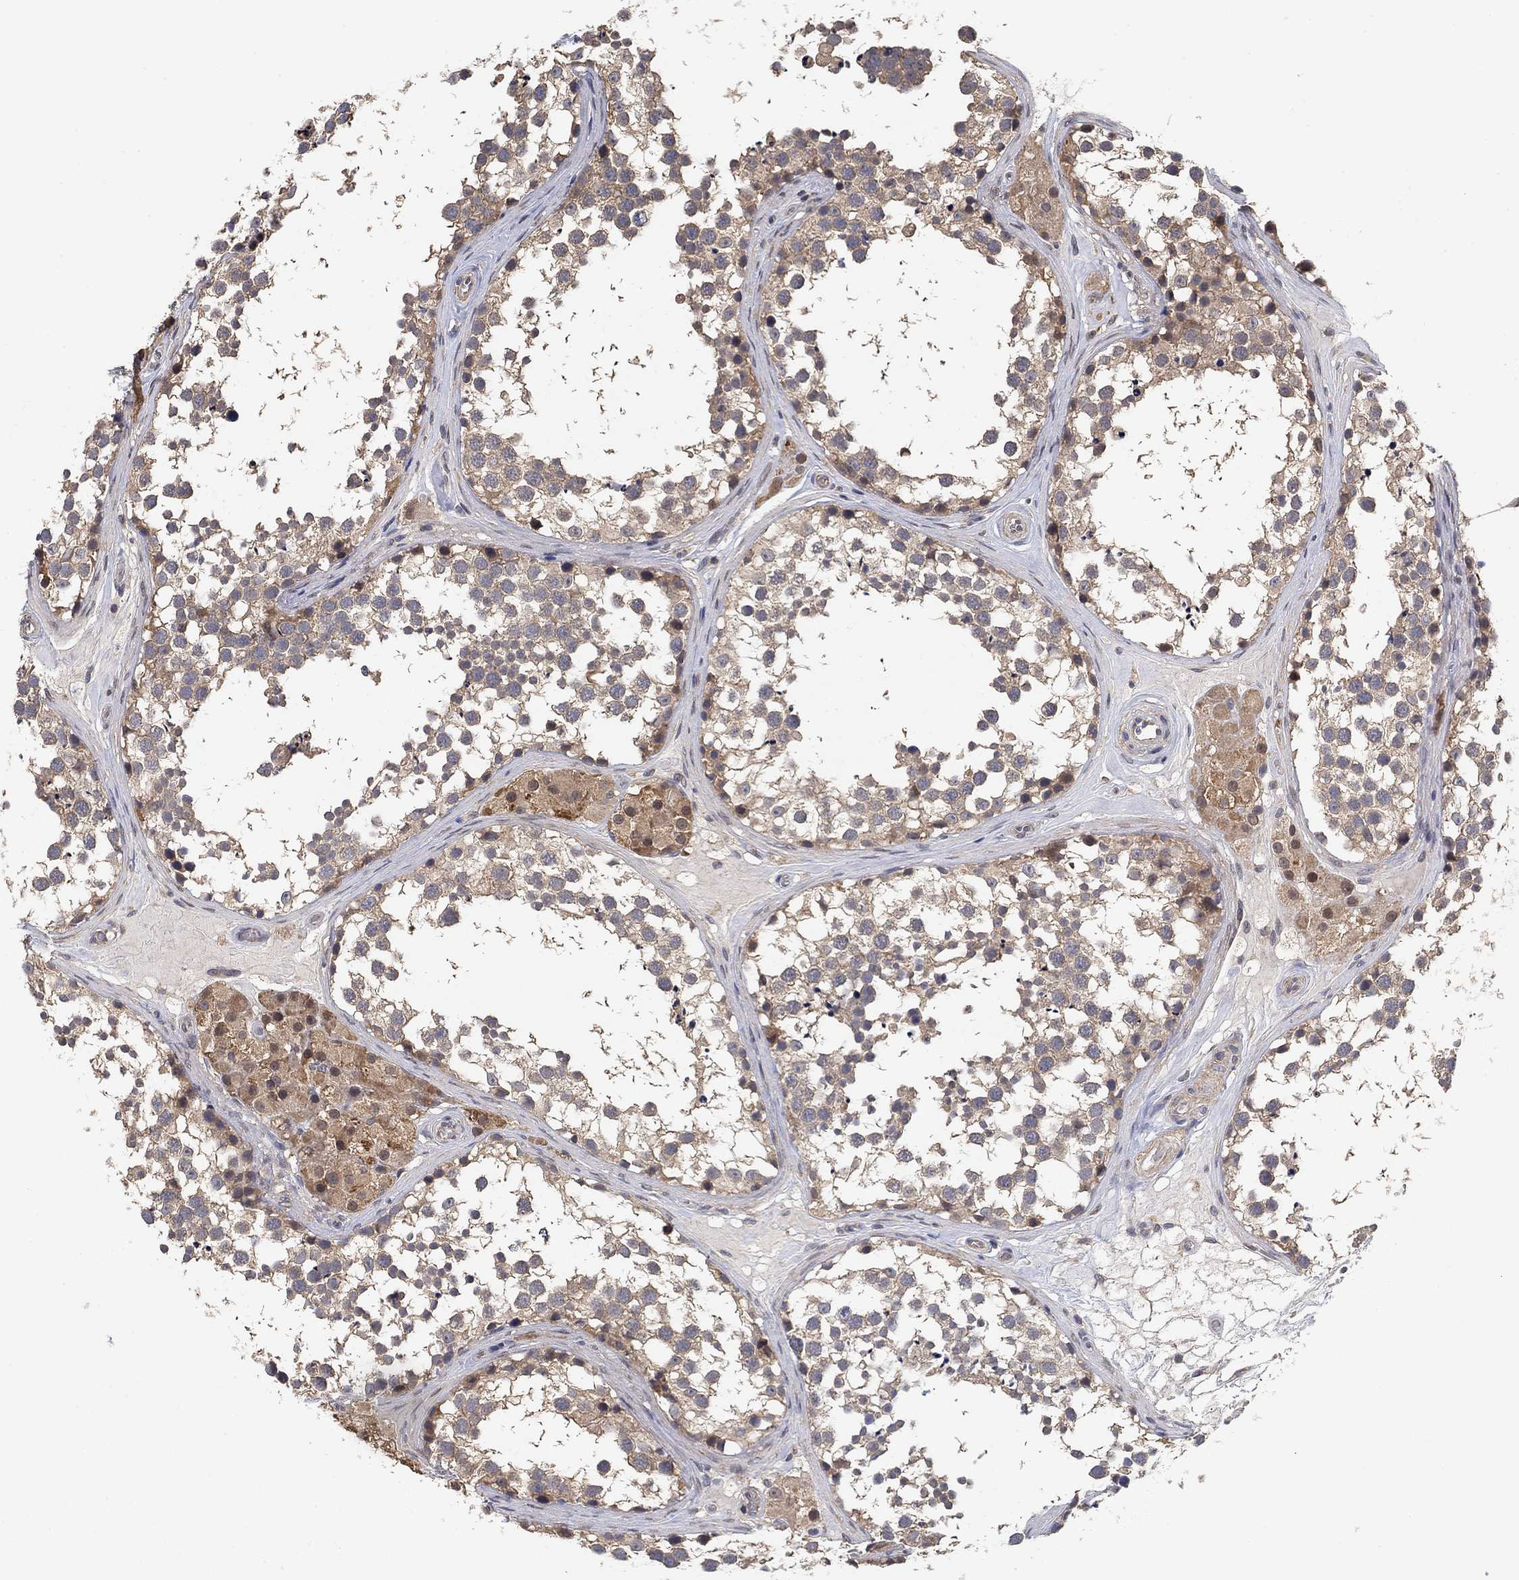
{"staining": {"intensity": "weak", "quantity": "25%-75%", "location": "cytoplasmic/membranous"}, "tissue": "testis", "cell_type": "Cells in seminiferous ducts", "image_type": "normal", "snomed": [{"axis": "morphology", "description": "Normal tissue, NOS"}, {"axis": "morphology", "description": "Seminoma, NOS"}, {"axis": "topography", "description": "Testis"}], "caption": "A brown stain labels weak cytoplasmic/membranous staining of a protein in cells in seminiferous ducts of normal human testis. (DAB IHC with brightfield microscopy, high magnification).", "gene": "CCDC43", "patient": {"sex": "male", "age": 65}}